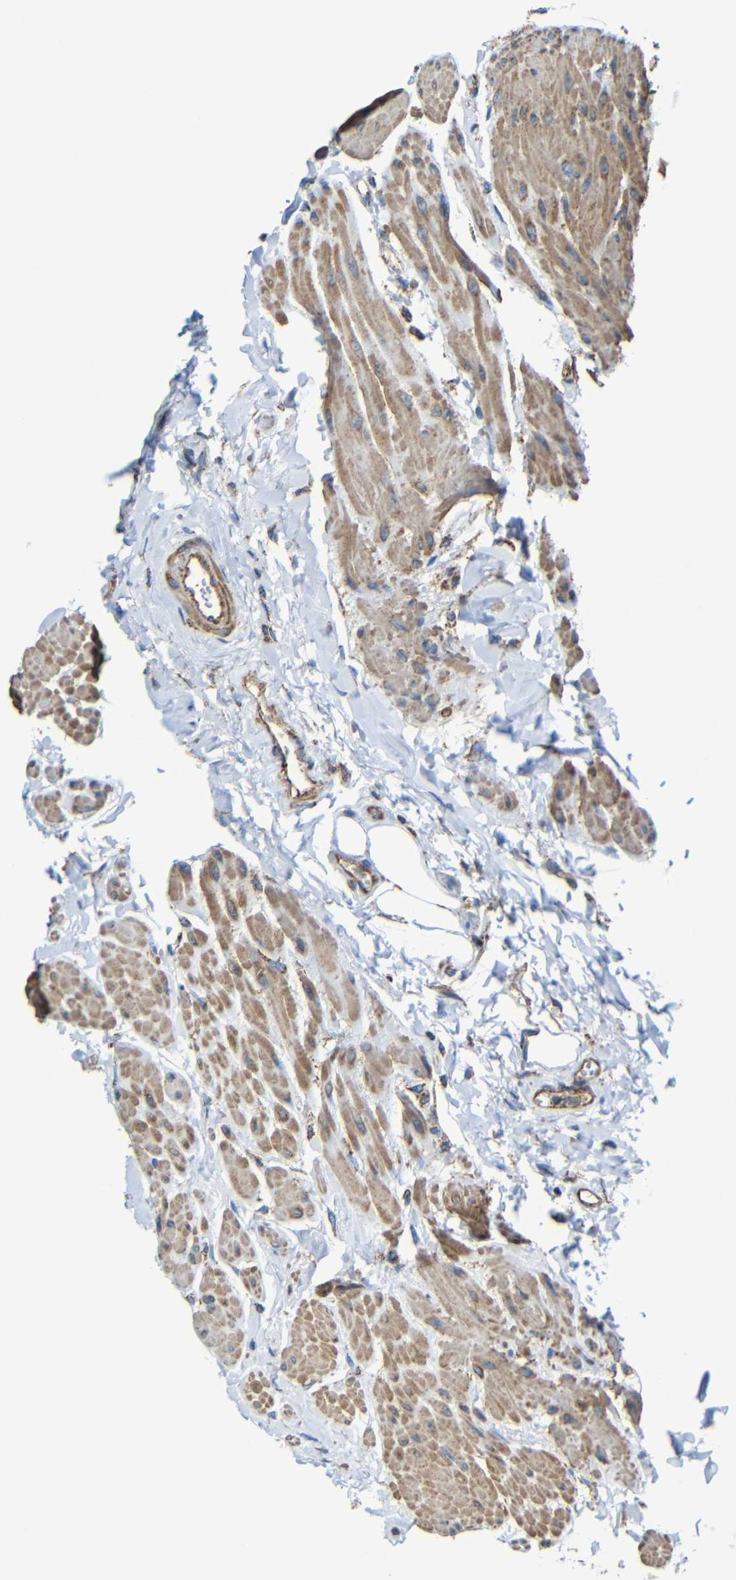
{"staining": {"intensity": "moderate", "quantity": ">75%", "location": "cytoplasmic/membranous"}, "tissue": "urinary bladder", "cell_type": "Urothelial cells", "image_type": "normal", "snomed": [{"axis": "morphology", "description": "Normal tissue, NOS"}, {"axis": "topography", "description": "Urinary bladder"}], "caption": "Immunohistochemical staining of unremarkable urinary bladder exhibits moderate cytoplasmic/membranous protein positivity in approximately >75% of urothelial cells.", "gene": "INTS6L", "patient": {"sex": "female", "age": 79}}